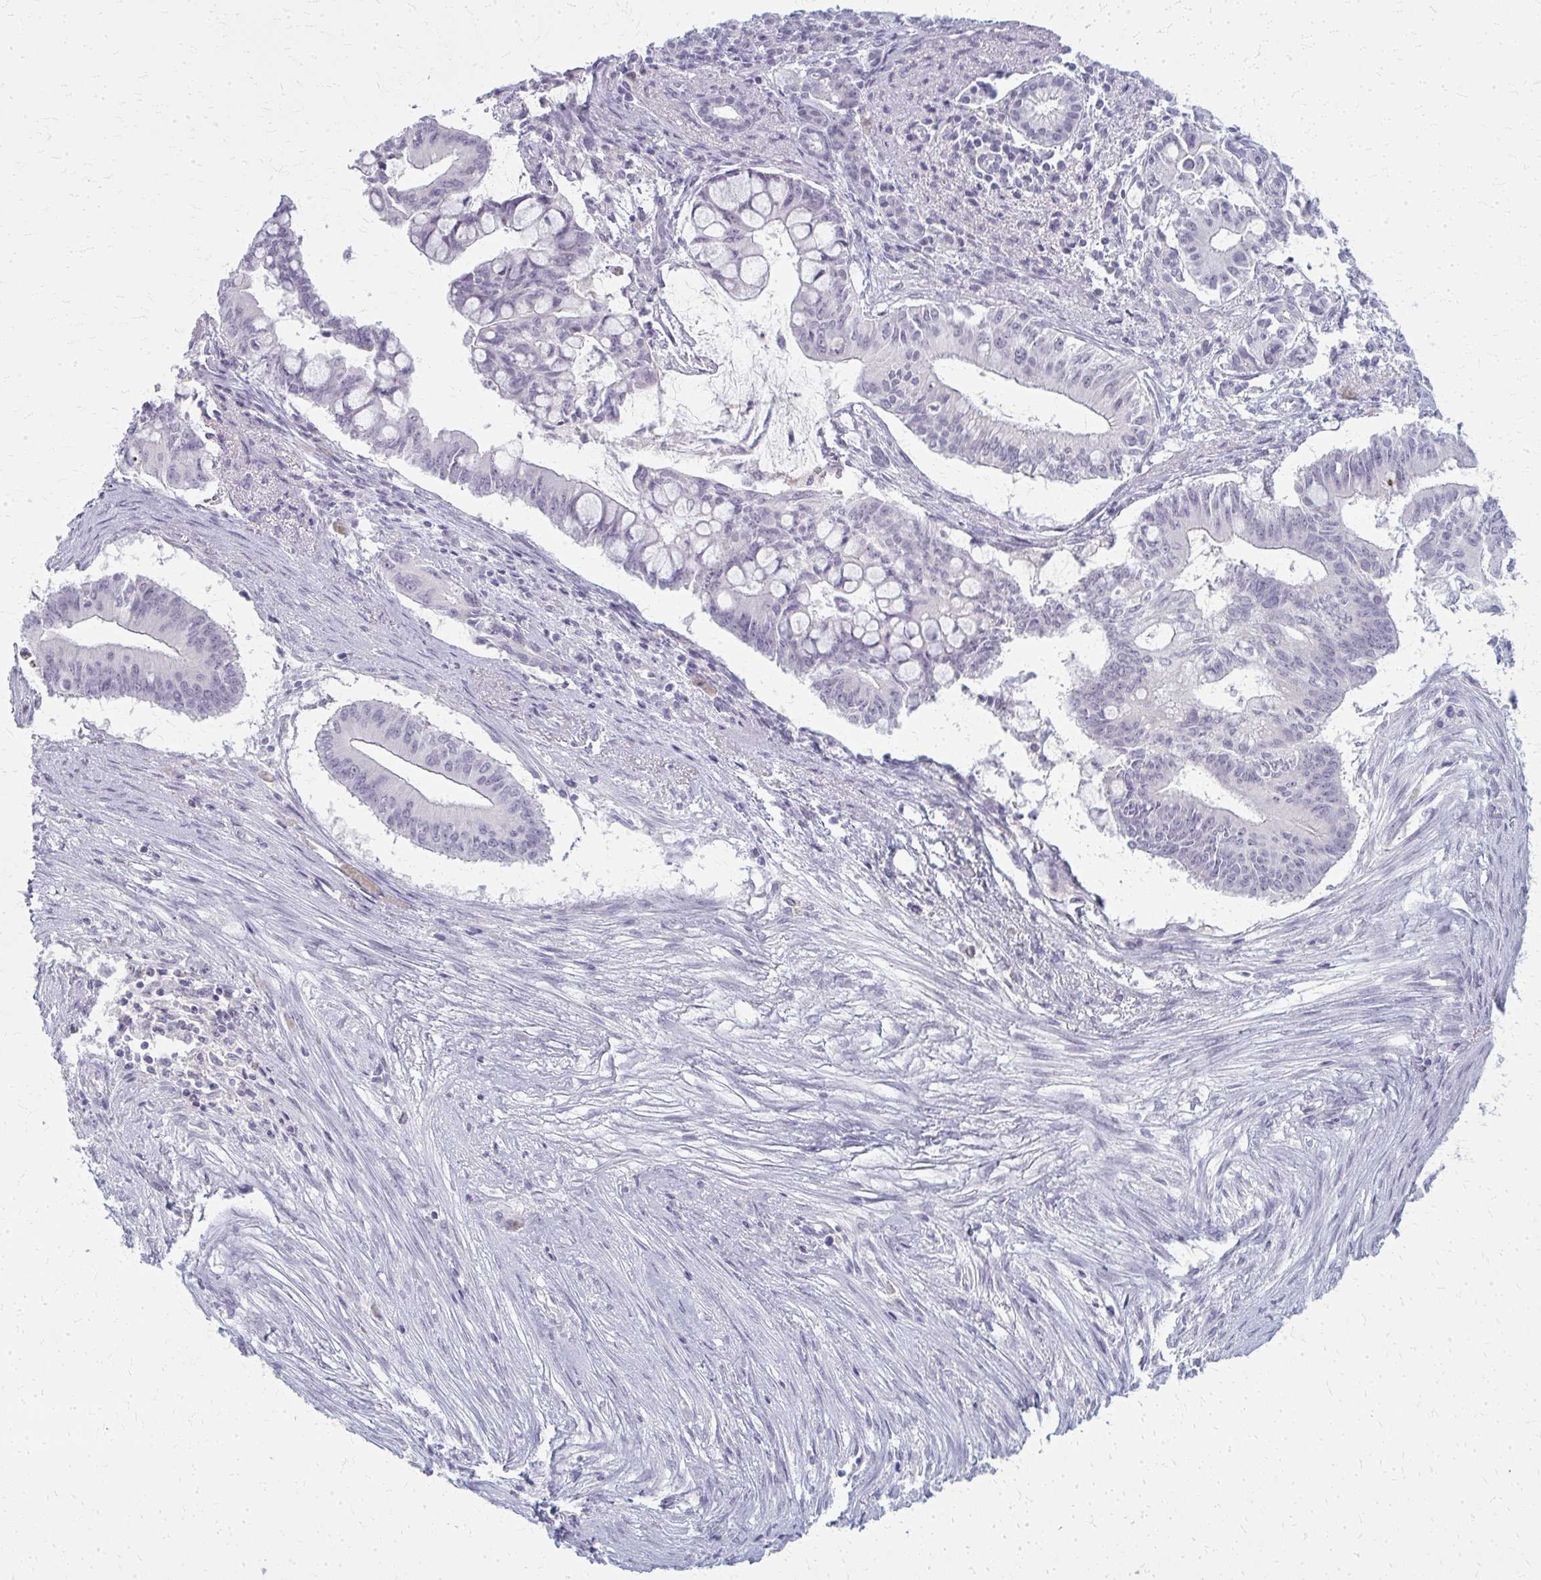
{"staining": {"intensity": "negative", "quantity": "none", "location": "none"}, "tissue": "pancreatic cancer", "cell_type": "Tumor cells", "image_type": "cancer", "snomed": [{"axis": "morphology", "description": "Adenocarcinoma, NOS"}, {"axis": "topography", "description": "Pancreas"}], "caption": "Histopathology image shows no protein positivity in tumor cells of pancreatic cancer (adenocarcinoma) tissue.", "gene": "CASQ2", "patient": {"sex": "male", "age": 68}}